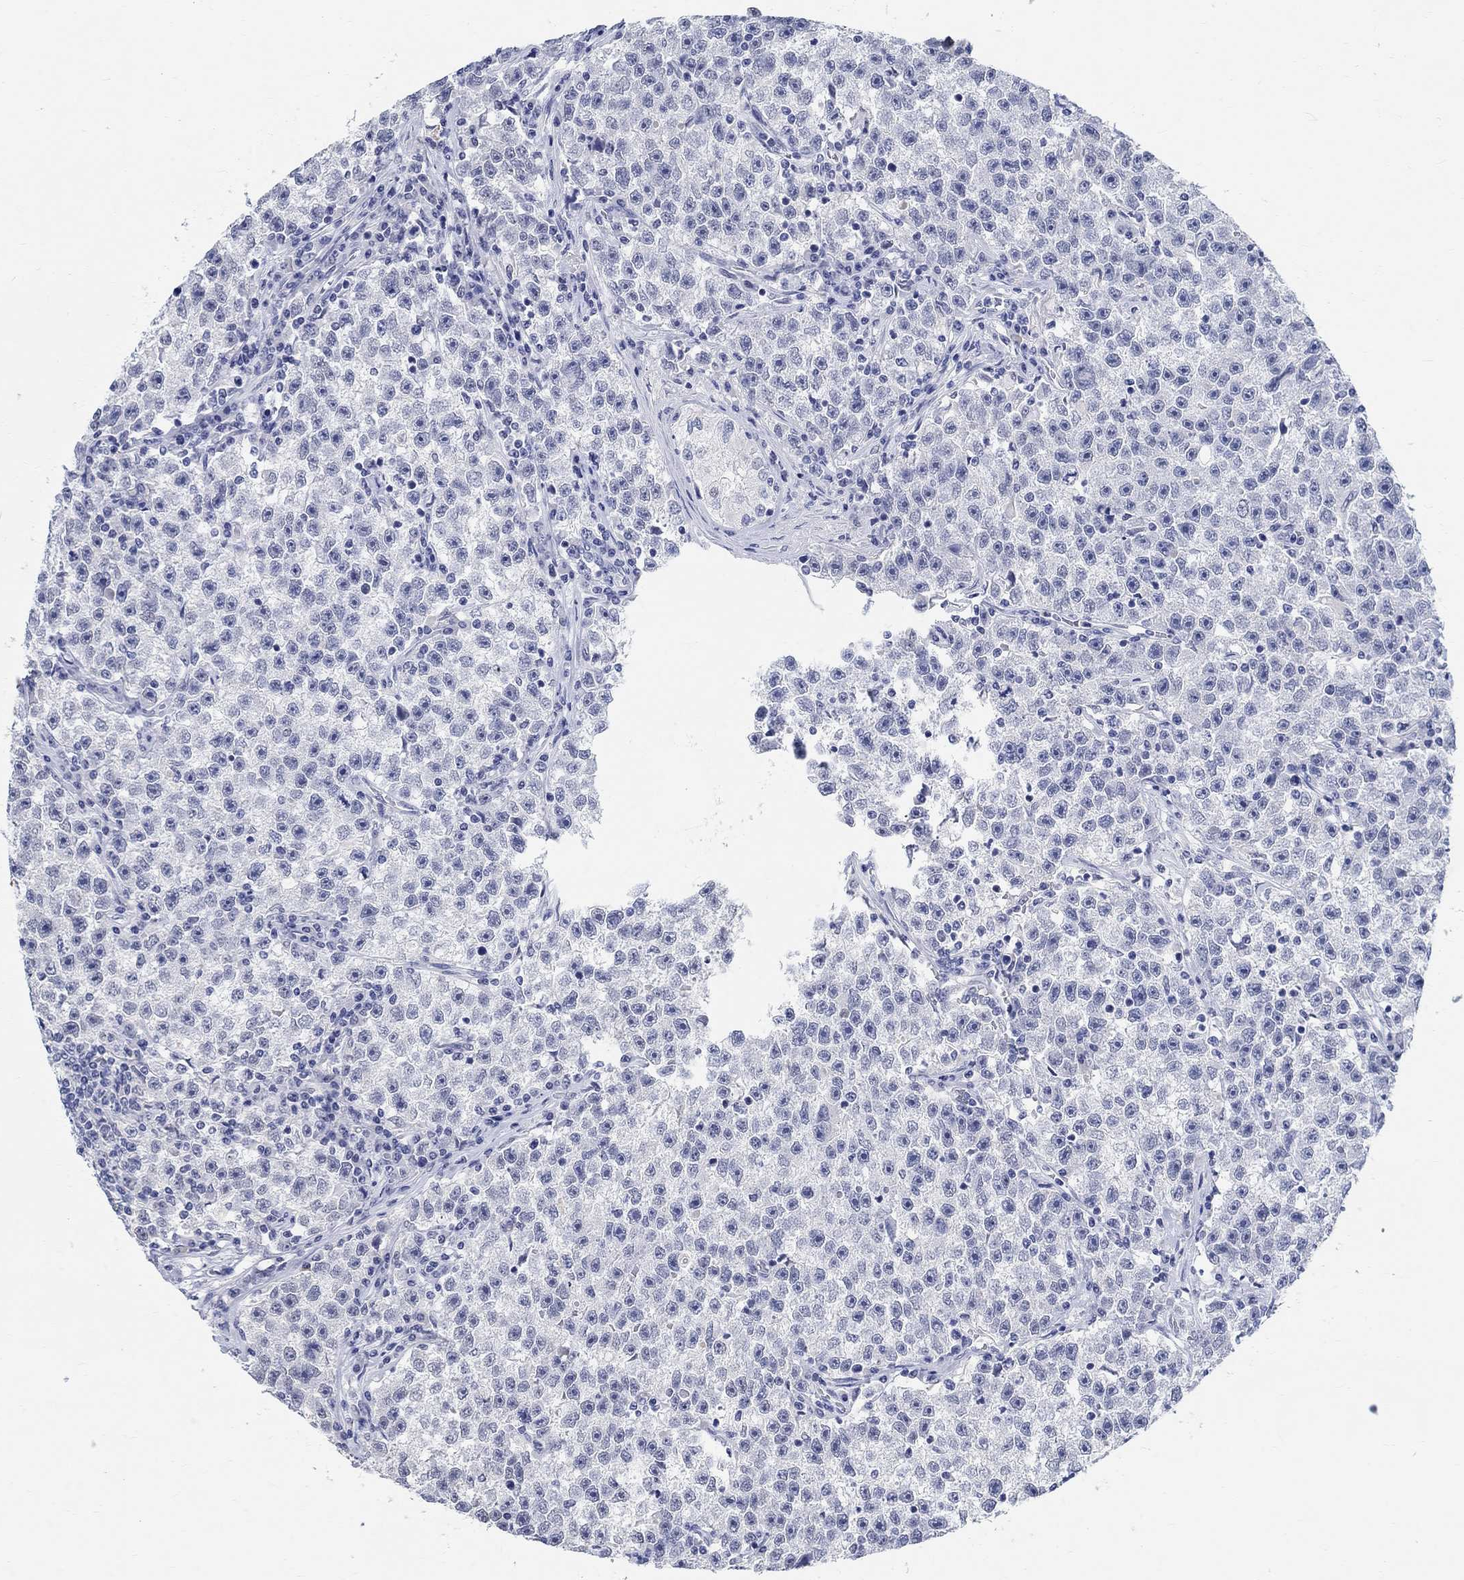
{"staining": {"intensity": "negative", "quantity": "none", "location": "none"}, "tissue": "testis cancer", "cell_type": "Tumor cells", "image_type": "cancer", "snomed": [{"axis": "morphology", "description": "Seminoma, NOS"}, {"axis": "topography", "description": "Testis"}], "caption": "An immunohistochemistry histopathology image of seminoma (testis) is shown. There is no staining in tumor cells of seminoma (testis).", "gene": "ANKS1B", "patient": {"sex": "male", "age": 22}}